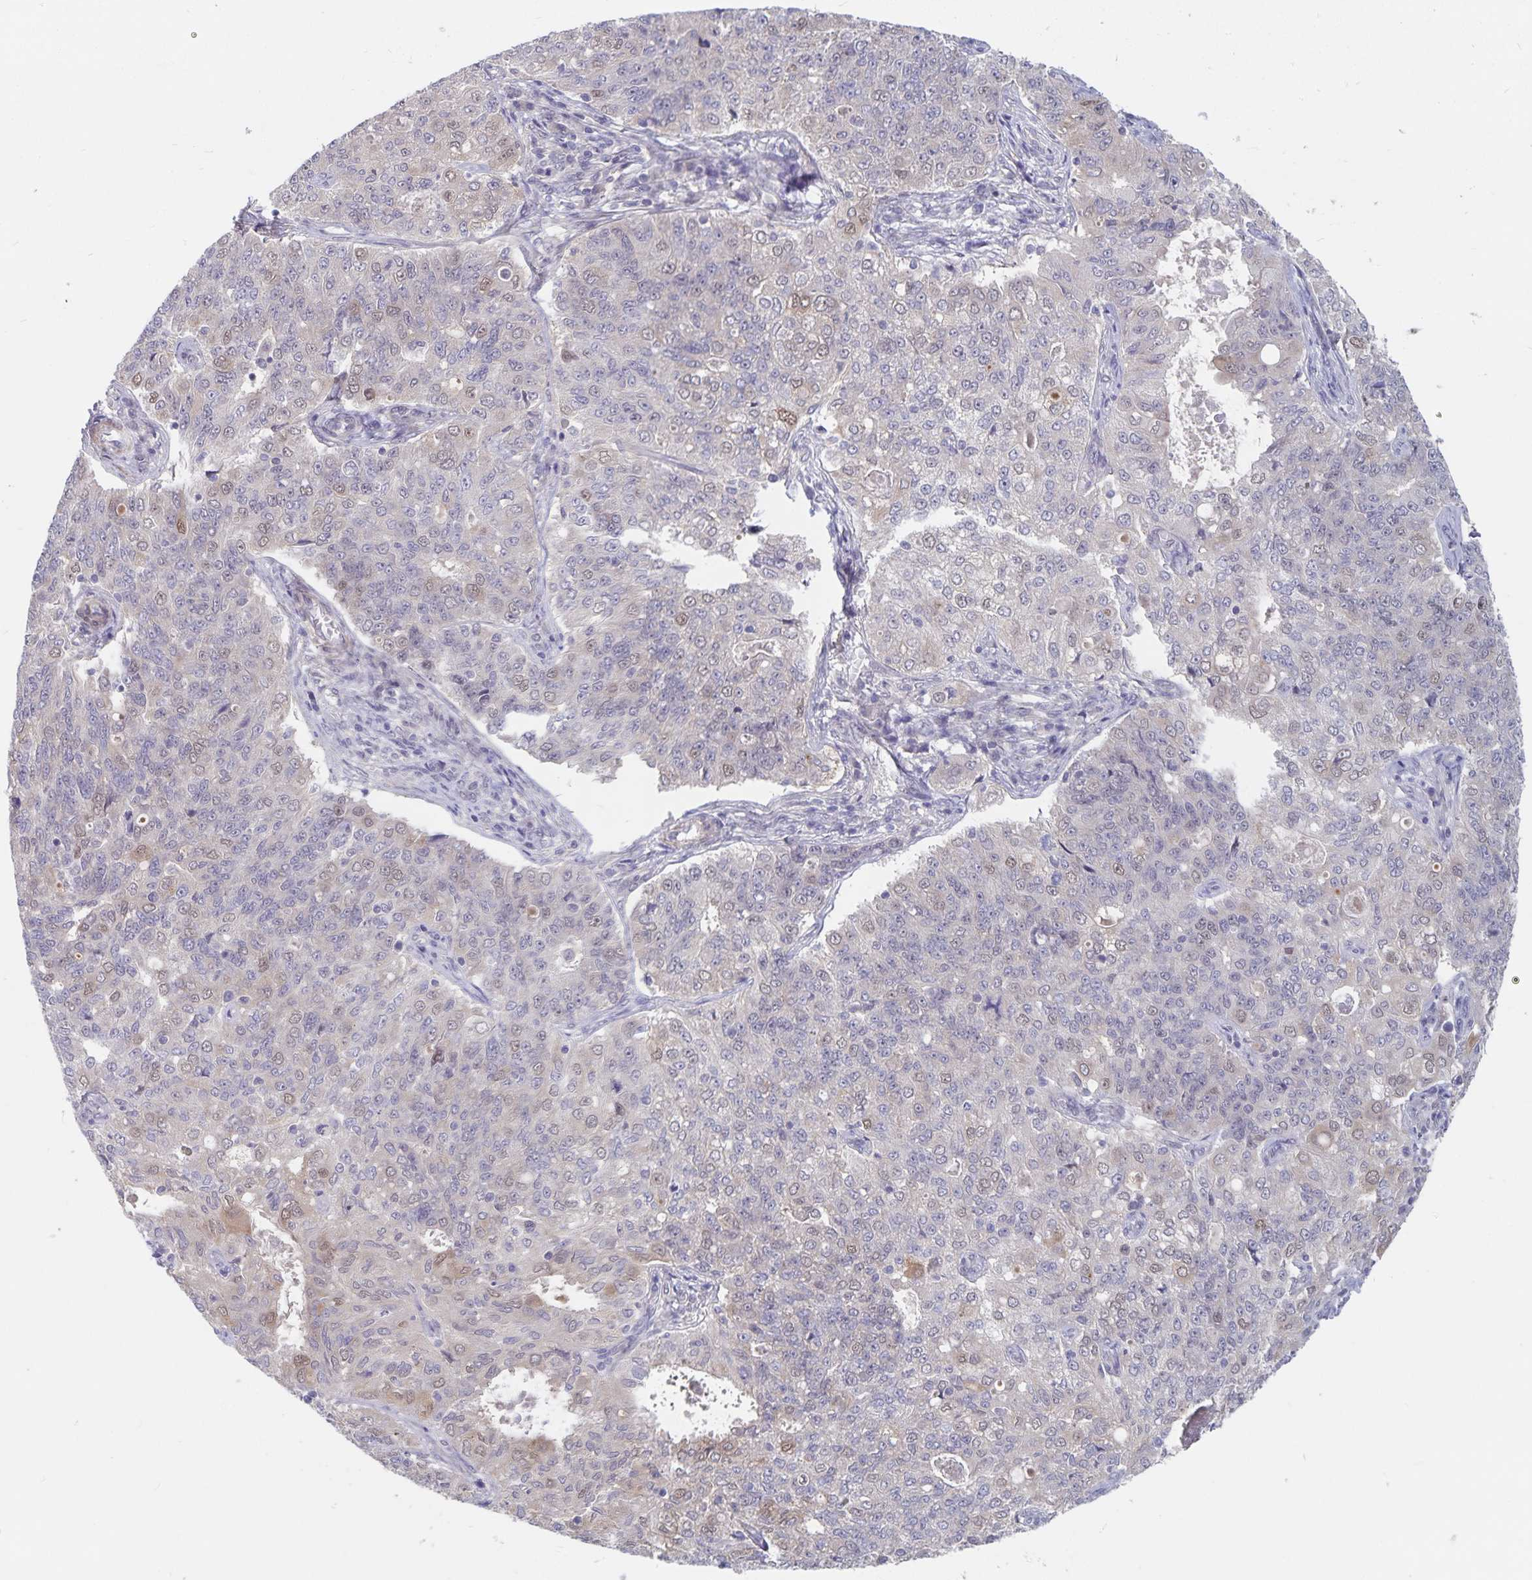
{"staining": {"intensity": "weak", "quantity": "<25%", "location": "nuclear"}, "tissue": "endometrial cancer", "cell_type": "Tumor cells", "image_type": "cancer", "snomed": [{"axis": "morphology", "description": "Adenocarcinoma, NOS"}, {"axis": "topography", "description": "Endometrium"}], "caption": "IHC photomicrograph of endometrial adenocarcinoma stained for a protein (brown), which demonstrates no expression in tumor cells. The staining is performed using DAB brown chromogen with nuclei counter-stained in using hematoxylin.", "gene": "BAG6", "patient": {"sex": "female", "age": 43}}